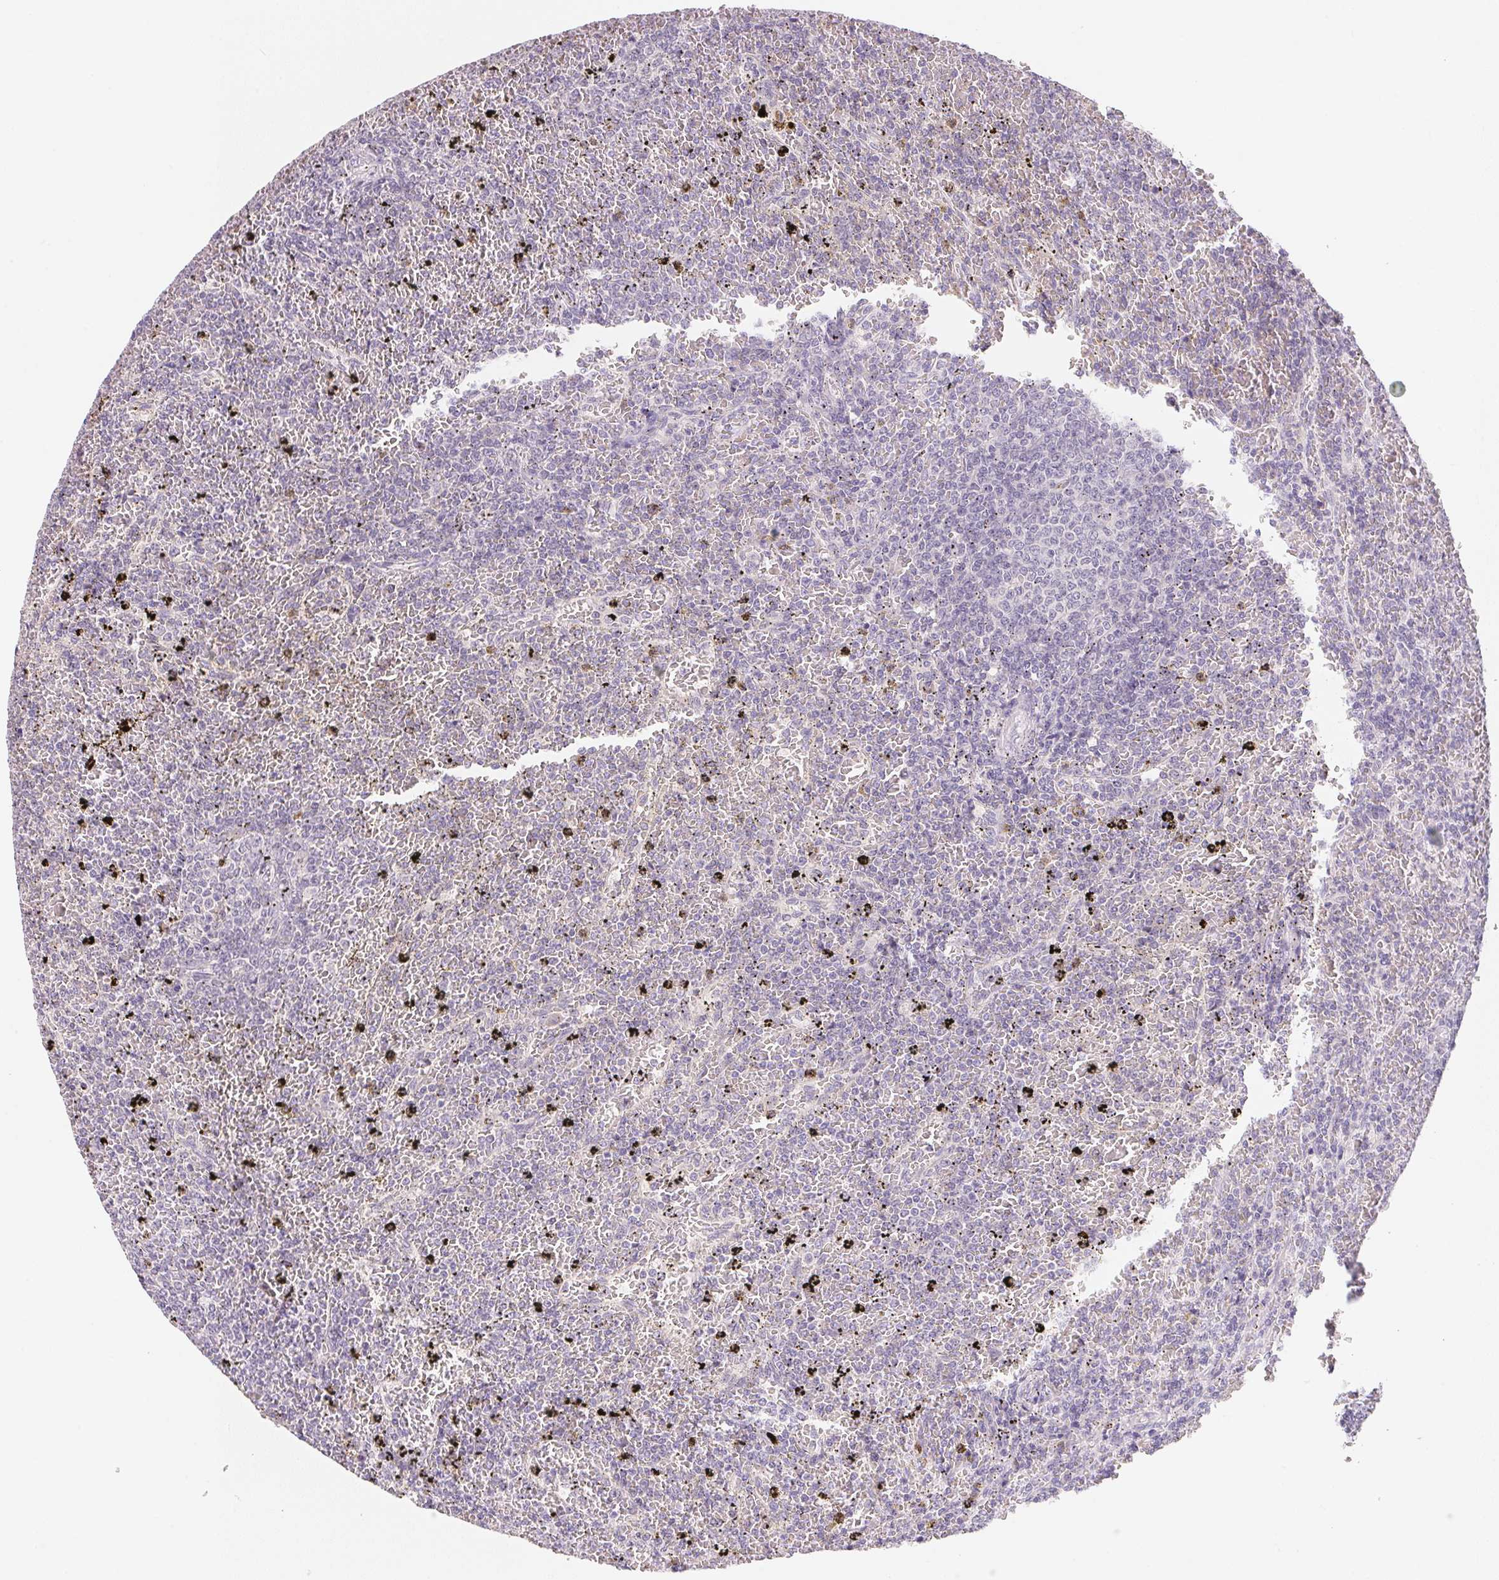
{"staining": {"intensity": "negative", "quantity": "none", "location": "none"}, "tissue": "lymphoma", "cell_type": "Tumor cells", "image_type": "cancer", "snomed": [{"axis": "morphology", "description": "Malignant lymphoma, non-Hodgkin's type, Low grade"}, {"axis": "topography", "description": "Spleen"}], "caption": "This micrograph is of low-grade malignant lymphoma, non-Hodgkin's type stained with IHC to label a protein in brown with the nuclei are counter-stained blue. There is no expression in tumor cells.", "gene": "MCOLN3", "patient": {"sex": "female", "age": 77}}